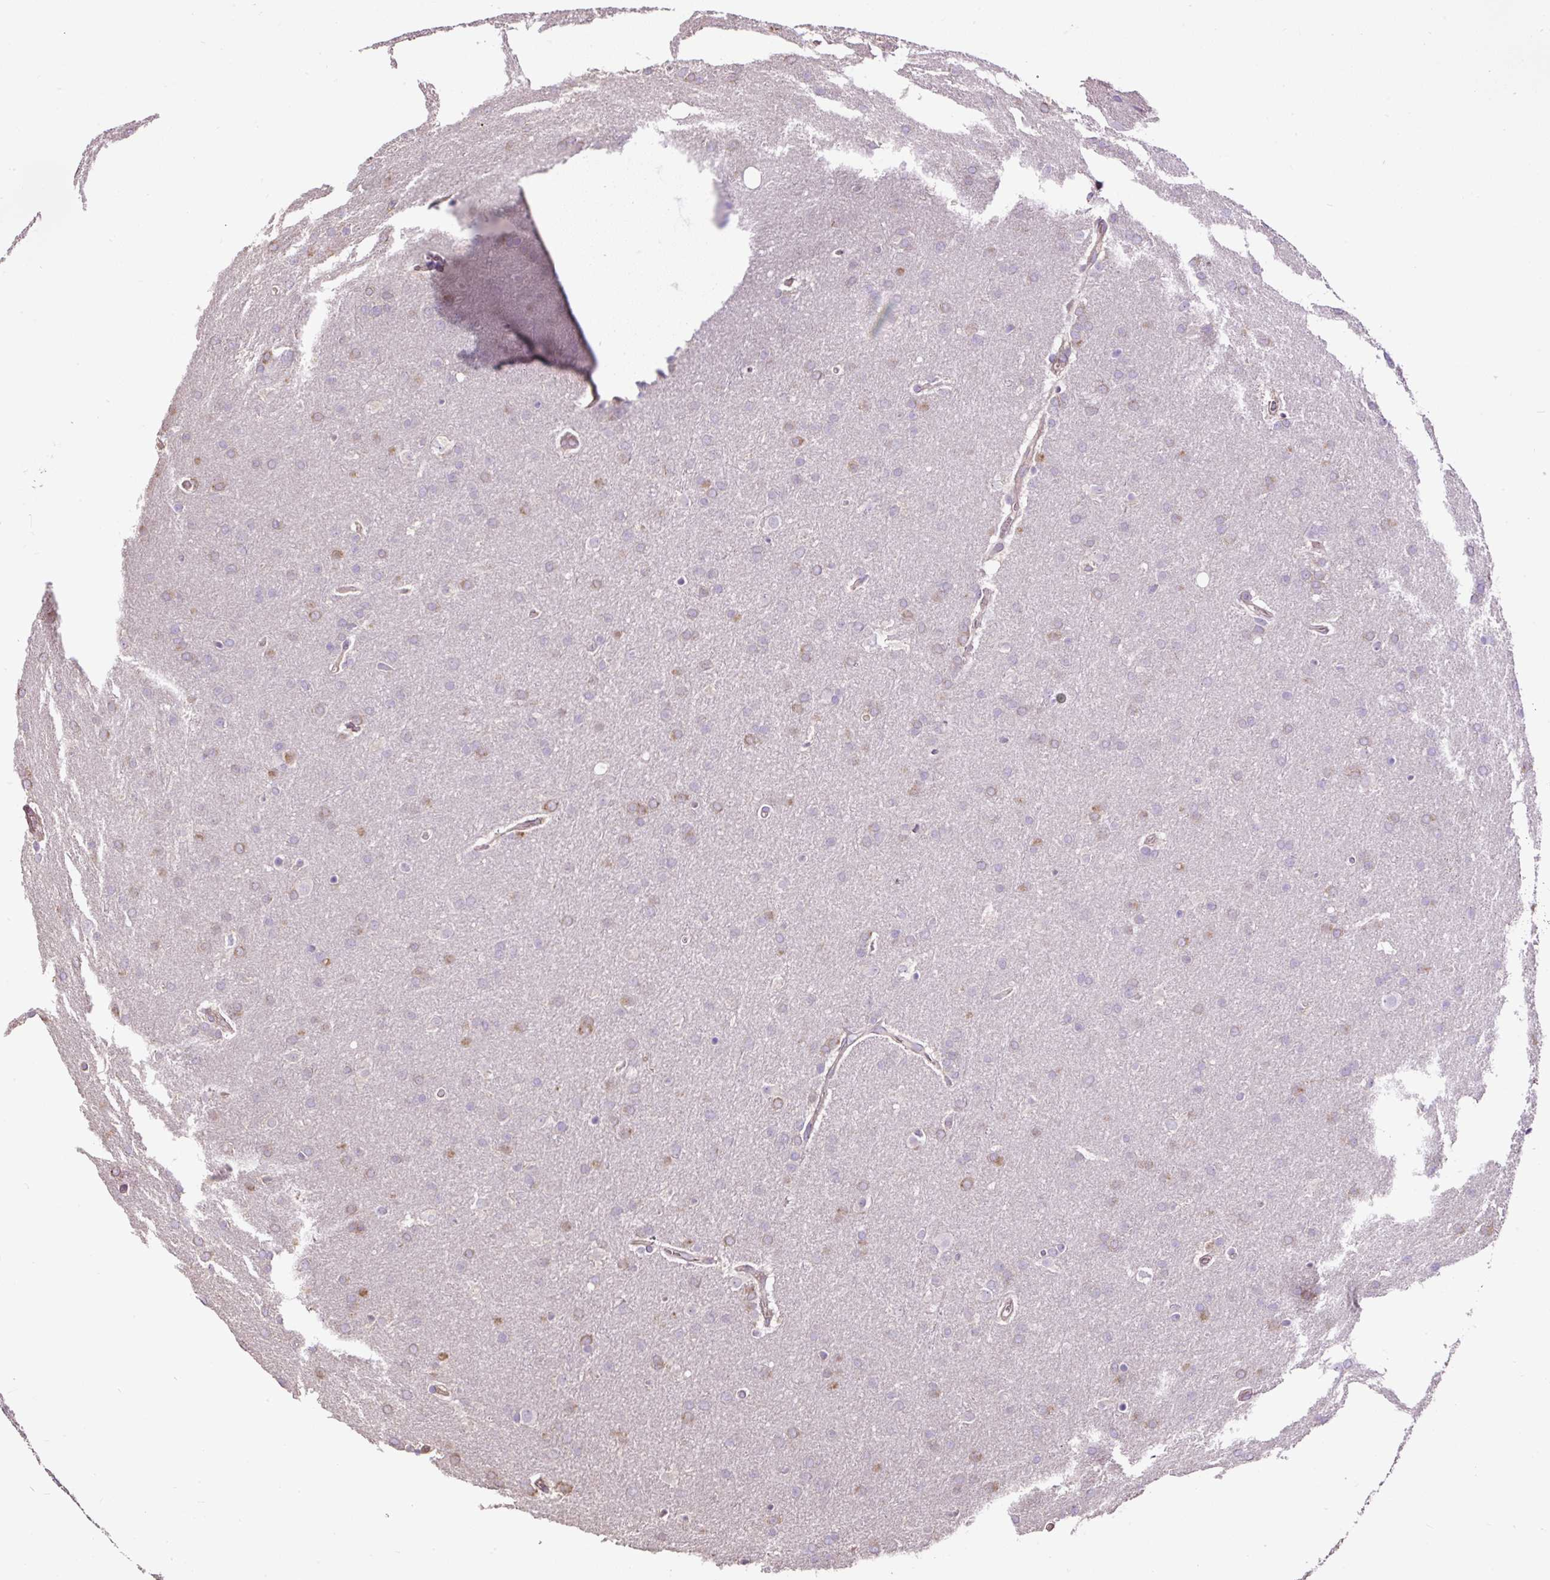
{"staining": {"intensity": "weak", "quantity": "25%-75%", "location": "cytoplasmic/membranous"}, "tissue": "glioma", "cell_type": "Tumor cells", "image_type": "cancer", "snomed": [{"axis": "morphology", "description": "Glioma, malignant, Low grade"}, {"axis": "topography", "description": "Brain"}], "caption": "Tumor cells display low levels of weak cytoplasmic/membranous expression in about 25%-75% of cells in human glioma.", "gene": "PDIA2", "patient": {"sex": "female", "age": 32}}